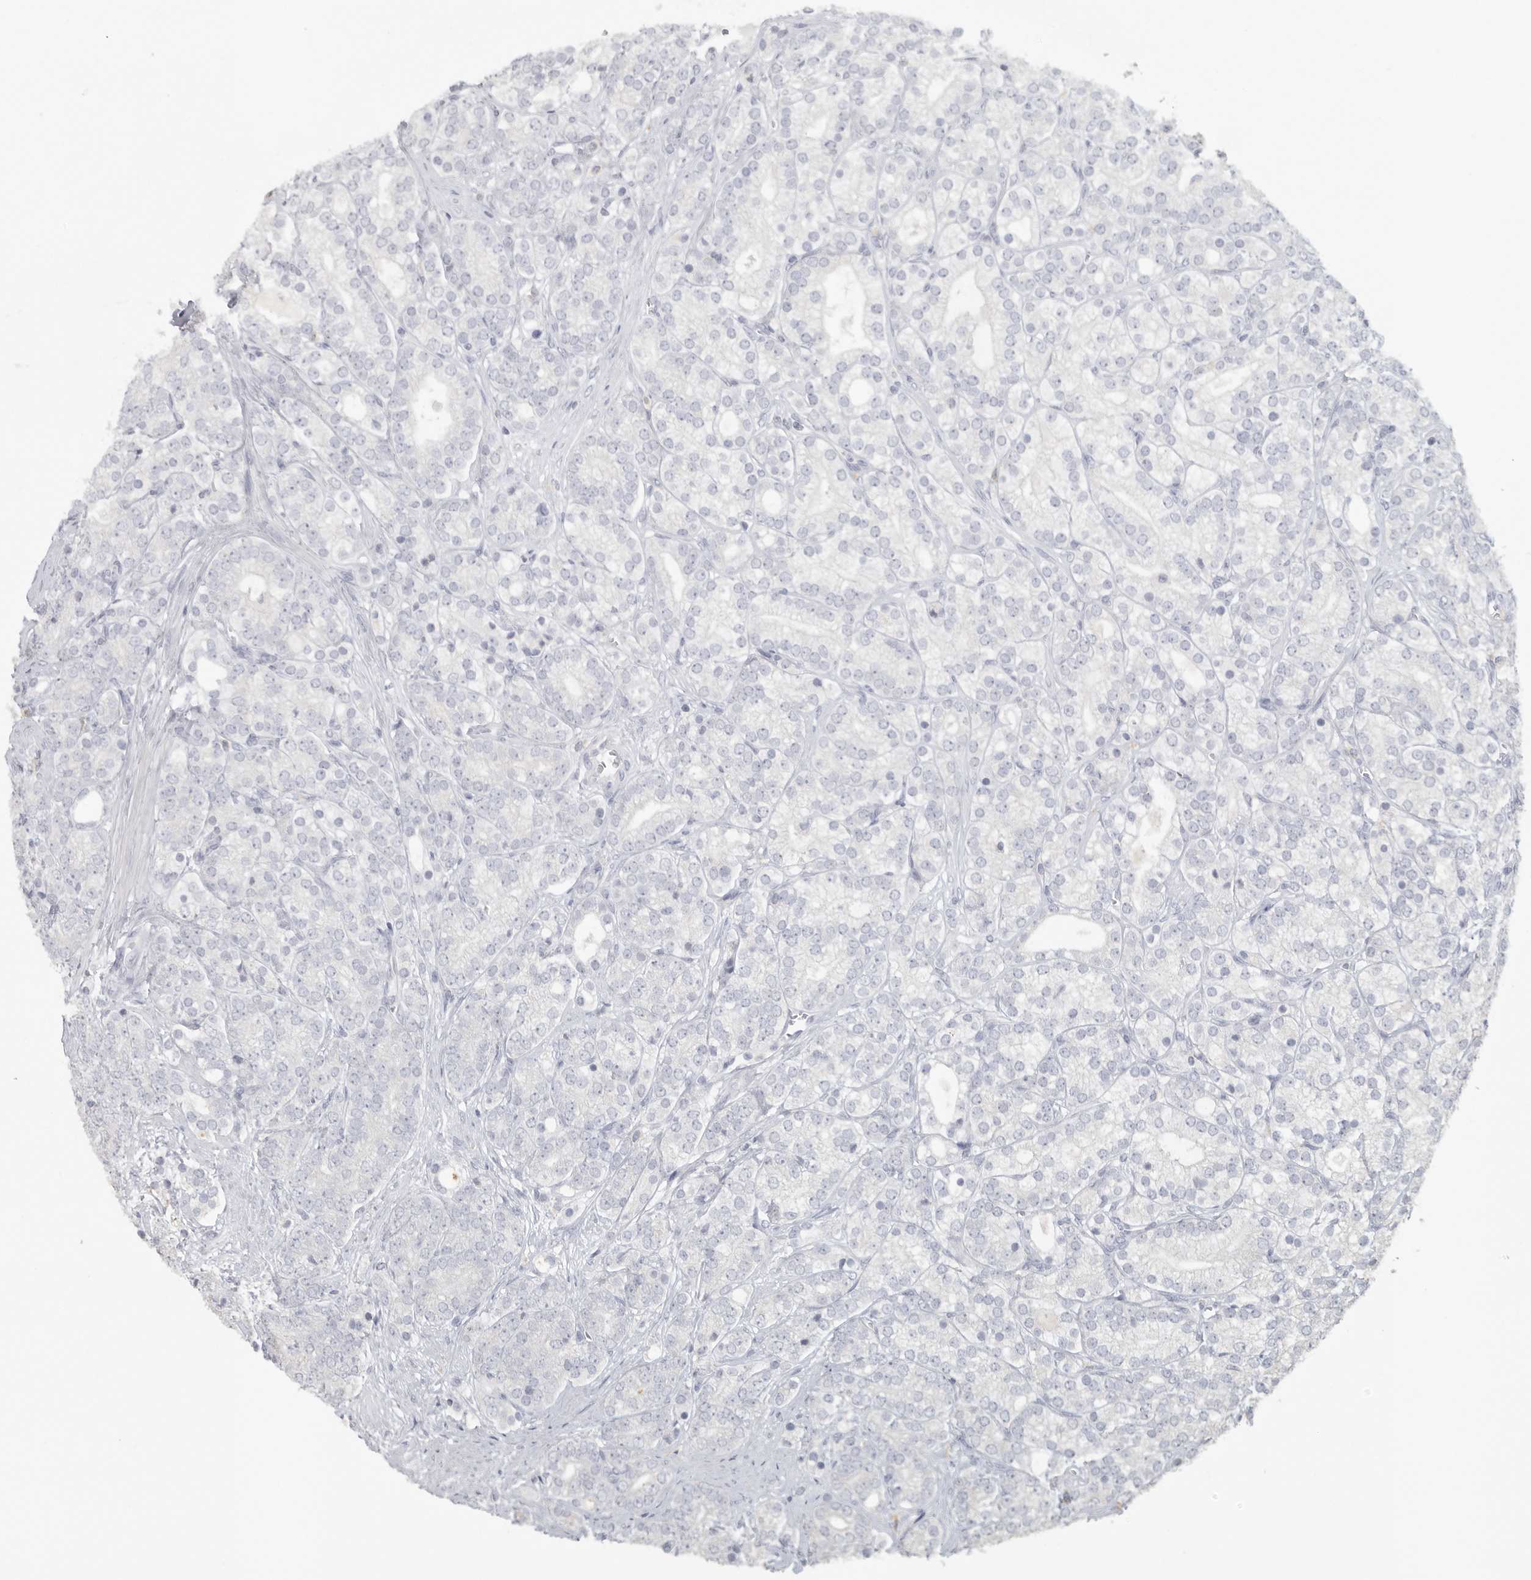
{"staining": {"intensity": "negative", "quantity": "none", "location": "none"}, "tissue": "prostate cancer", "cell_type": "Tumor cells", "image_type": "cancer", "snomed": [{"axis": "morphology", "description": "Adenocarcinoma, High grade"}, {"axis": "topography", "description": "Prostate"}], "caption": "The immunohistochemistry histopathology image has no significant staining in tumor cells of high-grade adenocarcinoma (prostate) tissue.", "gene": "DNAJC11", "patient": {"sex": "male", "age": 57}}